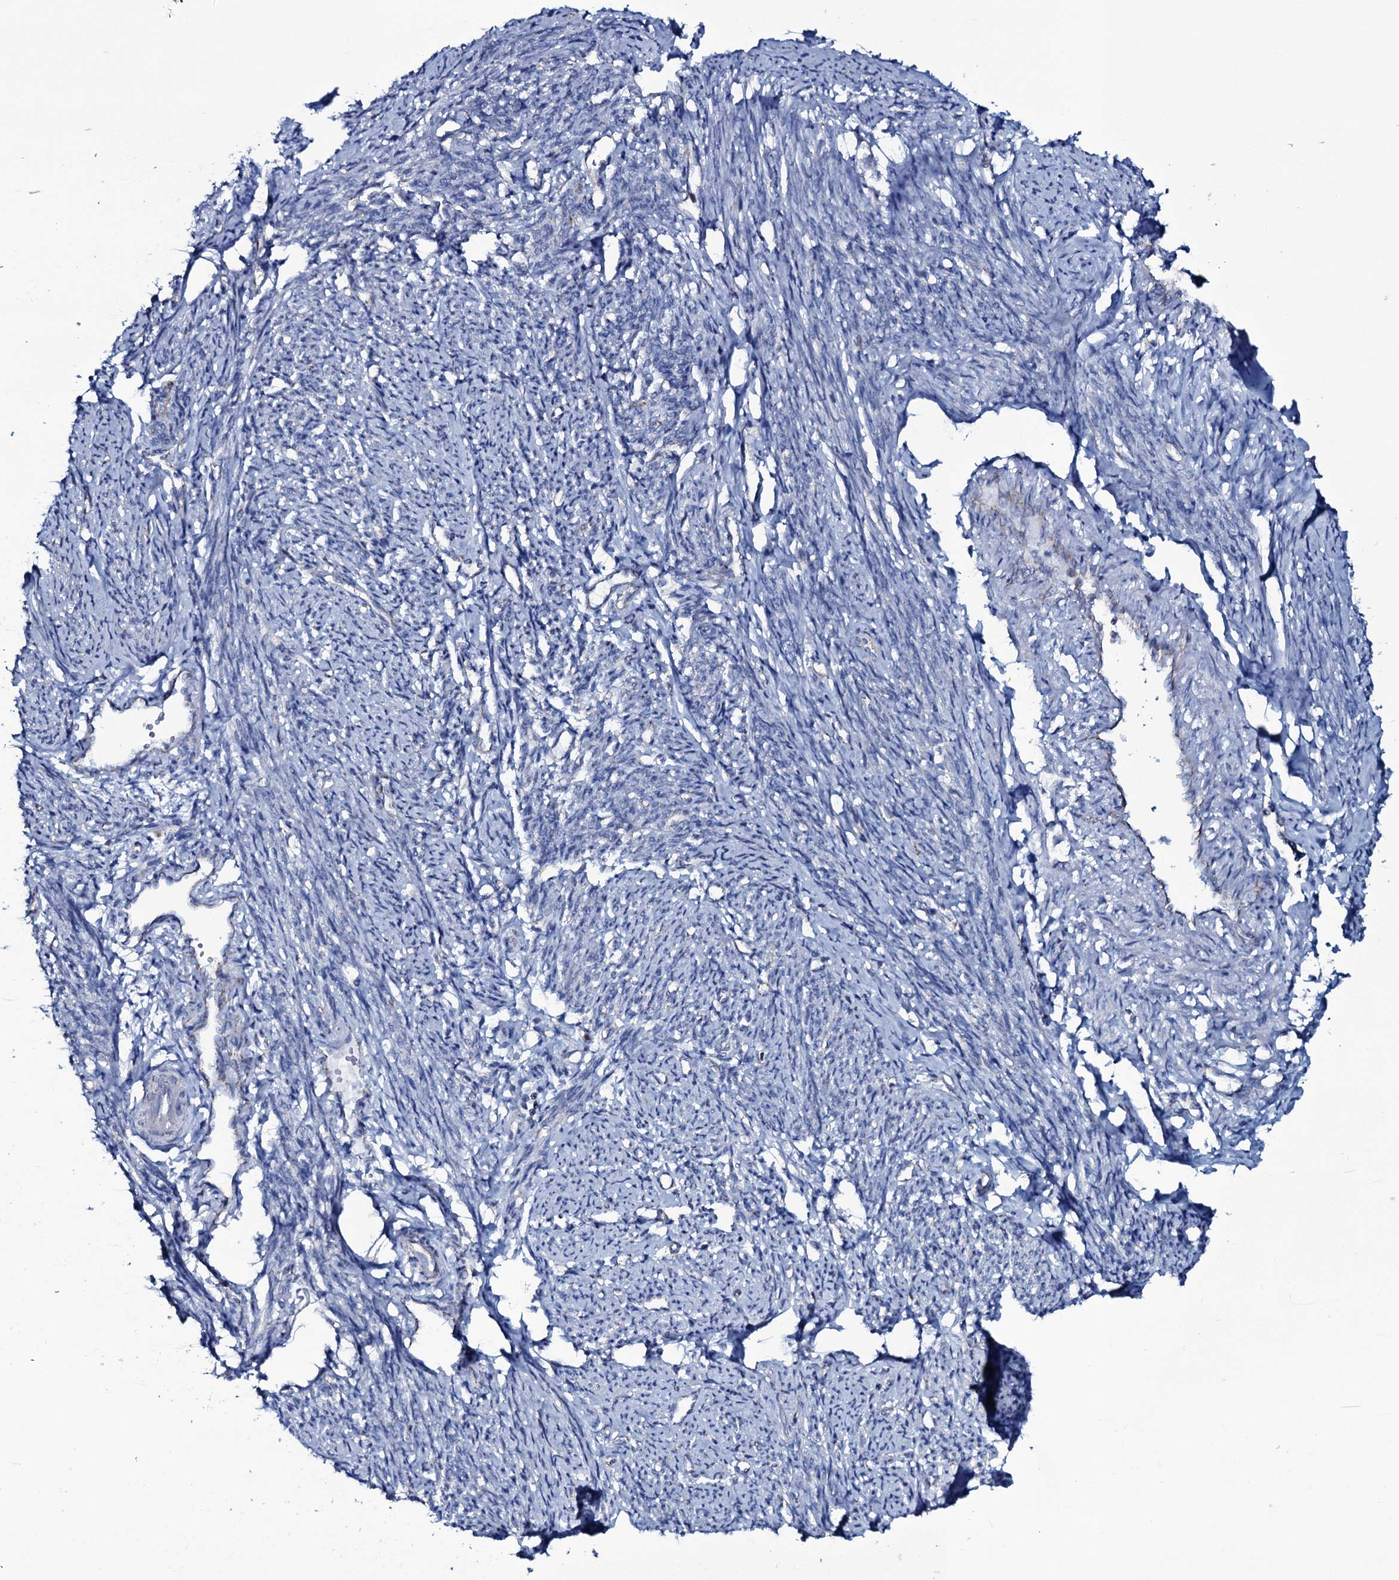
{"staining": {"intensity": "strong", "quantity": "<25%", "location": "cytoplasmic/membranous"}, "tissue": "smooth muscle", "cell_type": "Smooth muscle cells", "image_type": "normal", "snomed": [{"axis": "morphology", "description": "Normal tissue, NOS"}, {"axis": "topography", "description": "Smooth muscle"}, {"axis": "topography", "description": "Uterus"}], "caption": "DAB immunohistochemical staining of normal human smooth muscle reveals strong cytoplasmic/membranous protein expression in approximately <25% of smooth muscle cells. (DAB IHC, brown staining for protein, blue staining for nuclei).", "gene": "MRPS35", "patient": {"sex": "female", "age": 59}}